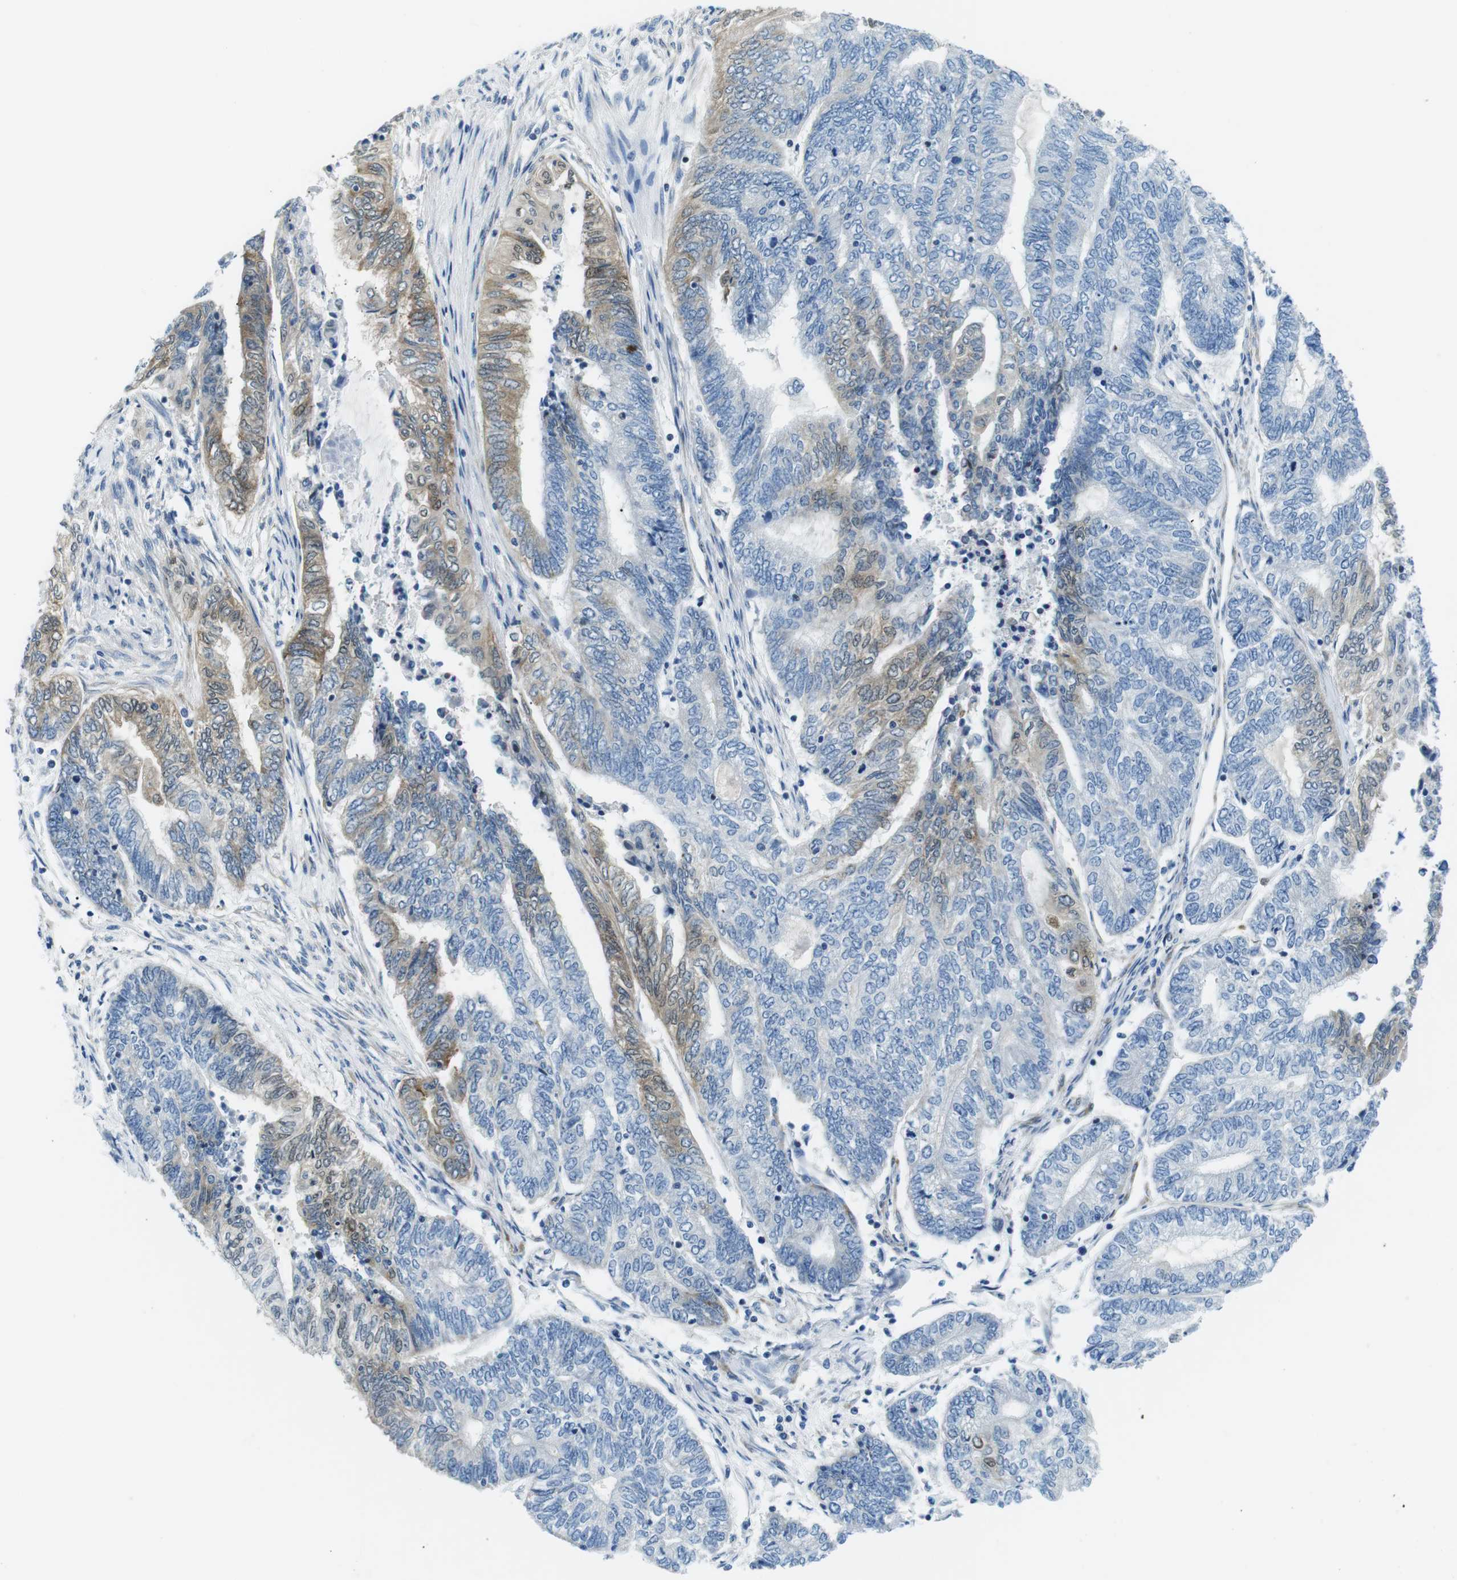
{"staining": {"intensity": "weak", "quantity": "<25%", "location": "cytoplasmic/membranous"}, "tissue": "endometrial cancer", "cell_type": "Tumor cells", "image_type": "cancer", "snomed": [{"axis": "morphology", "description": "Adenocarcinoma, NOS"}, {"axis": "topography", "description": "Uterus"}, {"axis": "topography", "description": "Endometrium"}], "caption": "High magnification brightfield microscopy of adenocarcinoma (endometrial) stained with DAB (brown) and counterstained with hematoxylin (blue): tumor cells show no significant expression.", "gene": "PHLDA1", "patient": {"sex": "female", "age": 70}}